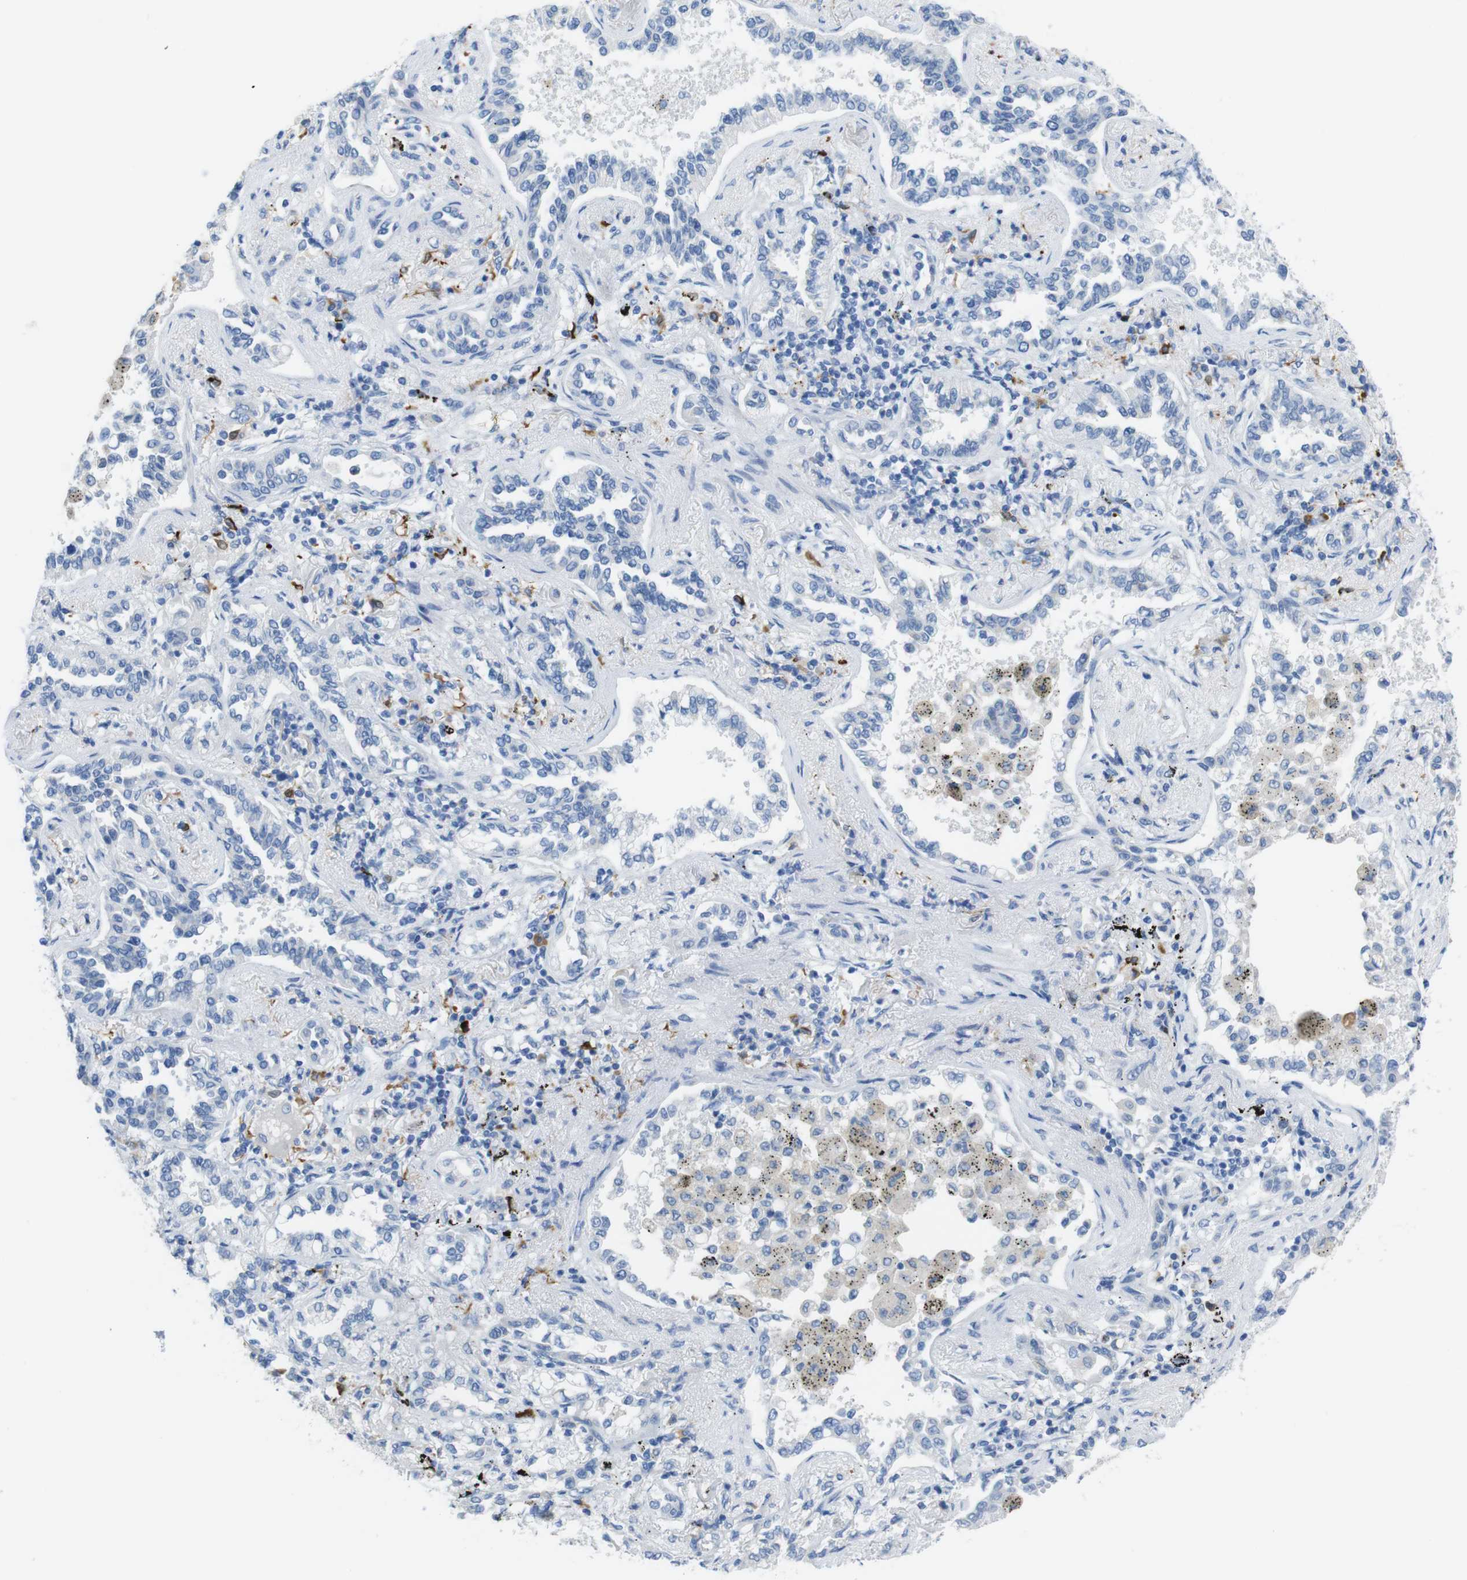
{"staining": {"intensity": "negative", "quantity": "none", "location": "none"}, "tissue": "lung cancer", "cell_type": "Tumor cells", "image_type": "cancer", "snomed": [{"axis": "morphology", "description": "Normal tissue, NOS"}, {"axis": "morphology", "description": "Adenocarcinoma, NOS"}, {"axis": "topography", "description": "Lung"}], "caption": "Immunohistochemistry (IHC) image of neoplastic tissue: human lung cancer stained with DAB demonstrates no significant protein staining in tumor cells.", "gene": "CLMN", "patient": {"sex": "male", "age": 59}}